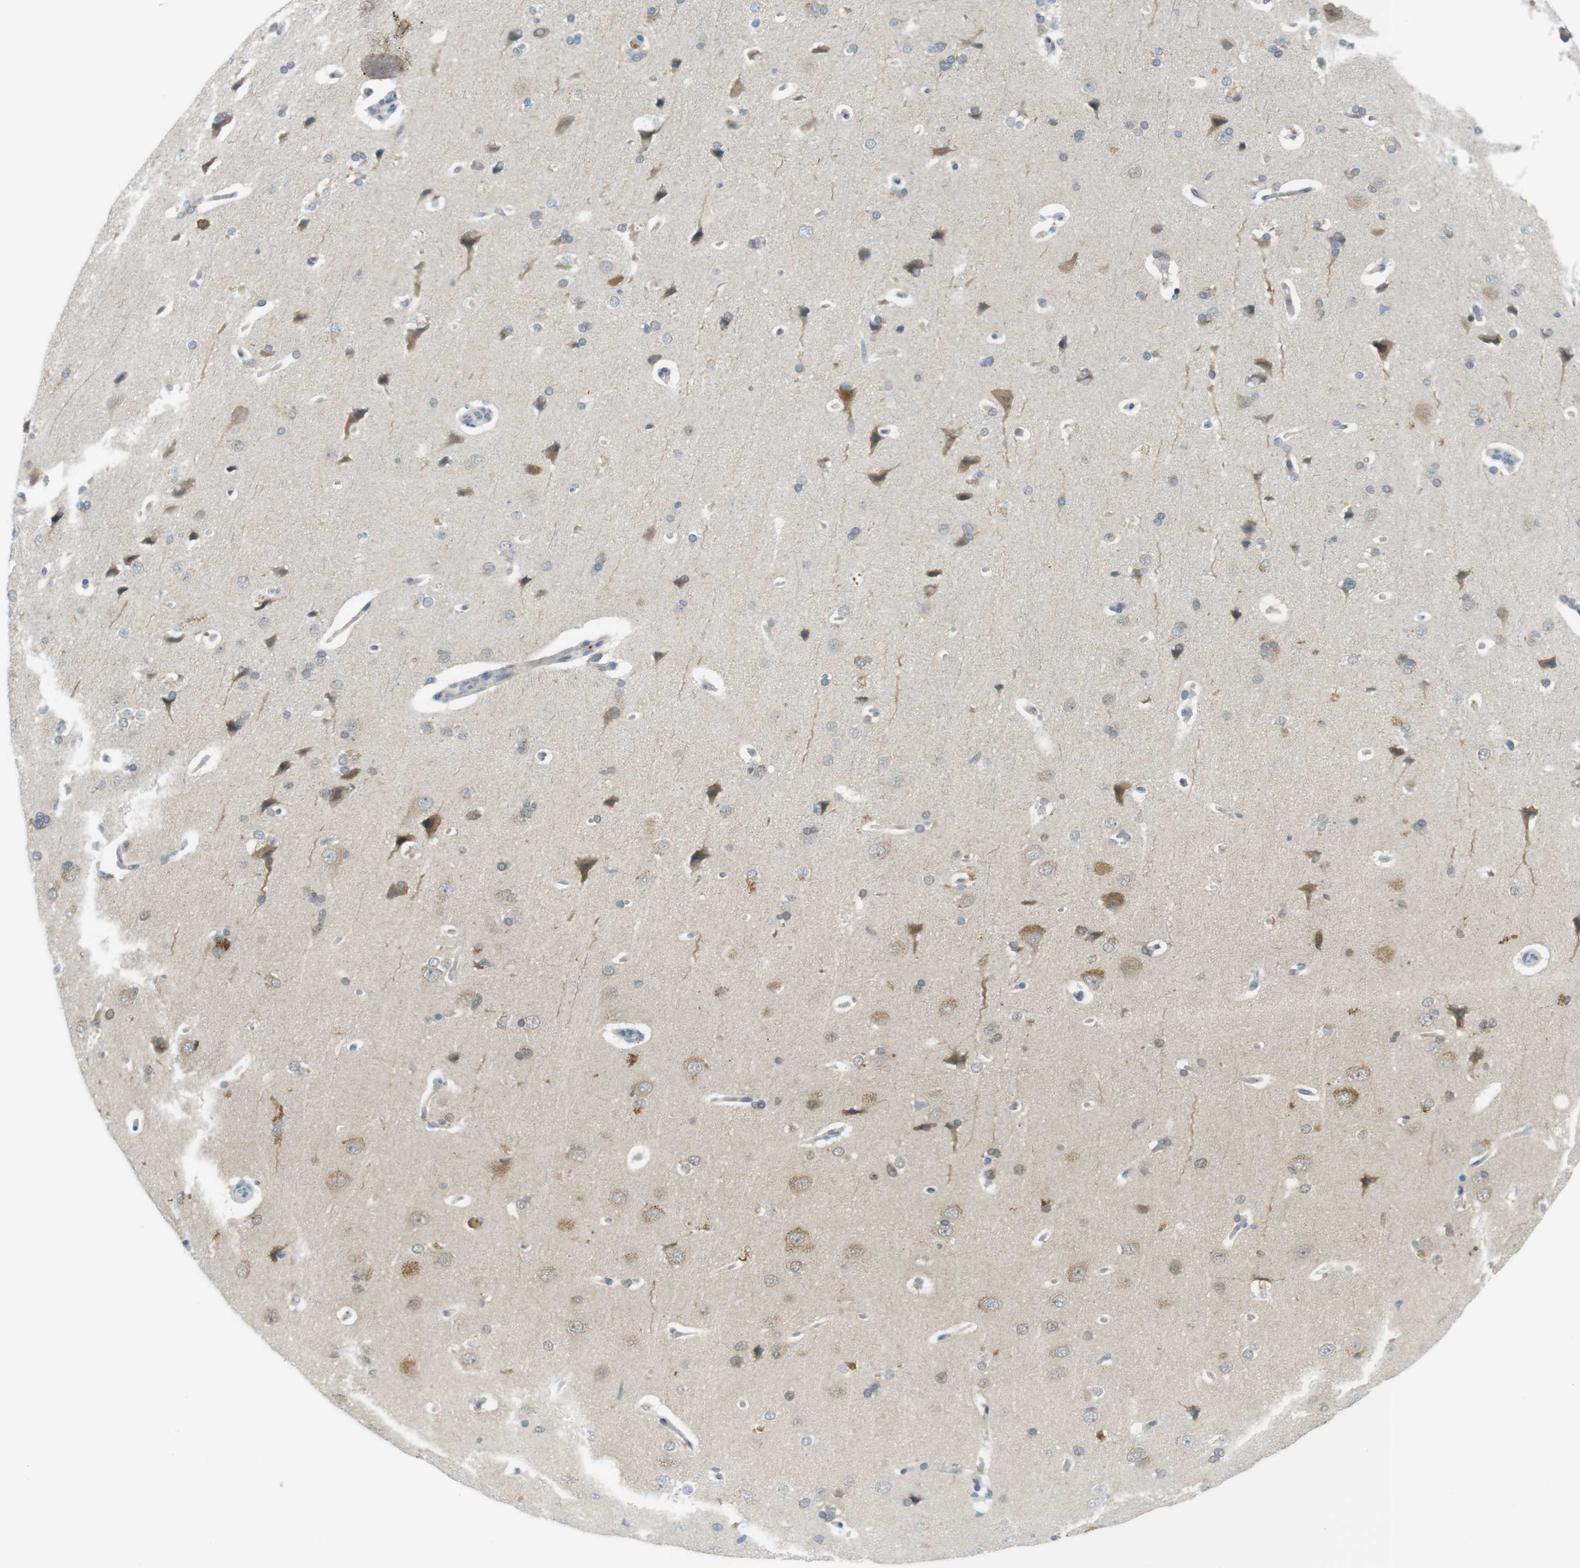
{"staining": {"intensity": "weak", "quantity": ">75%", "location": "cytoplasmic/membranous"}, "tissue": "cerebral cortex", "cell_type": "Endothelial cells", "image_type": "normal", "snomed": [{"axis": "morphology", "description": "Normal tissue, NOS"}, {"axis": "topography", "description": "Cerebral cortex"}], "caption": "Cerebral cortex stained with DAB (3,3'-diaminobenzidine) IHC reveals low levels of weak cytoplasmic/membranous positivity in about >75% of endothelial cells.", "gene": "CASP2", "patient": {"sex": "male", "age": 62}}